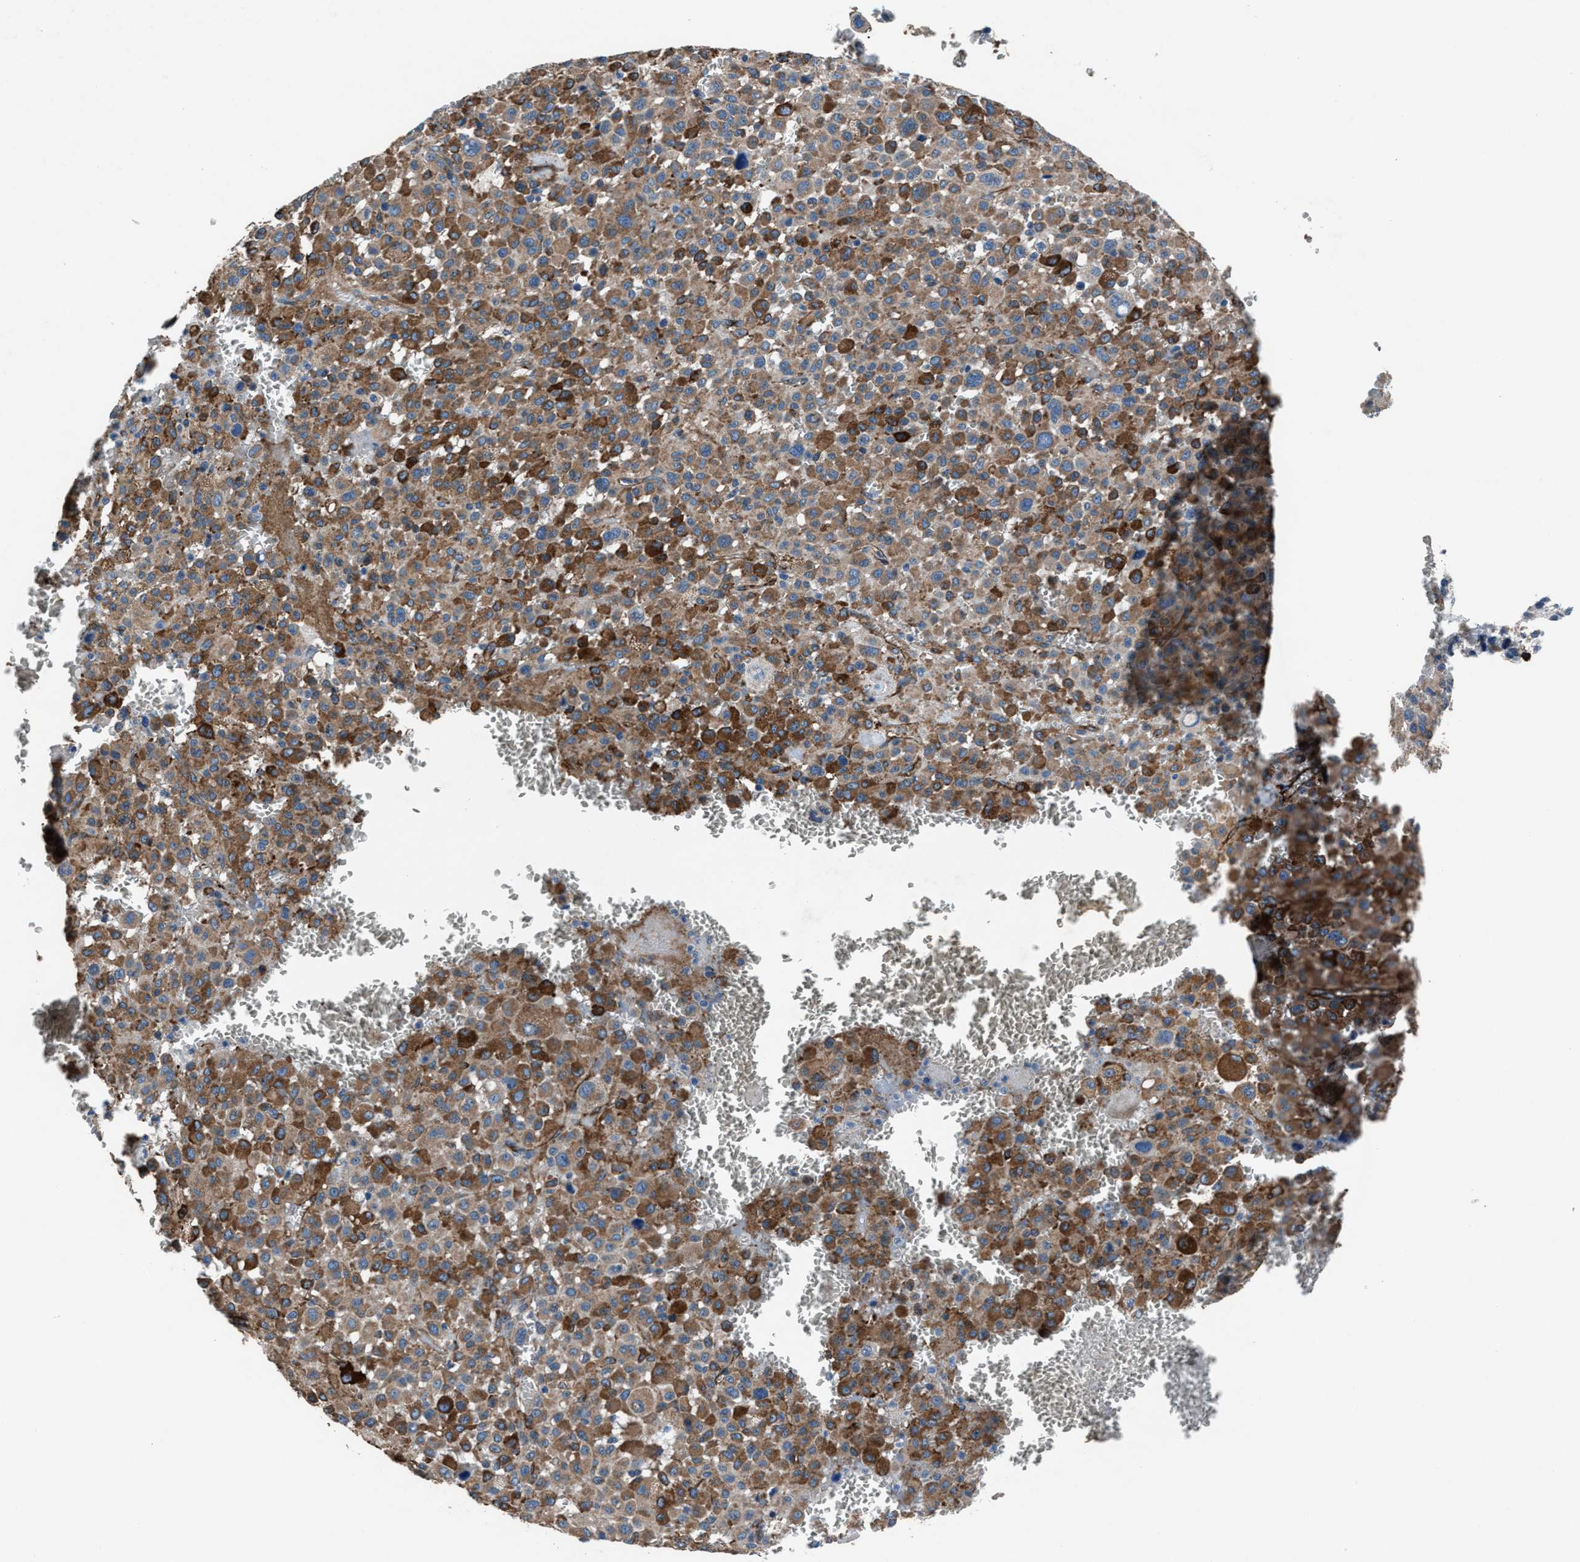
{"staining": {"intensity": "moderate", "quantity": "25%-75%", "location": "cytoplasmic/membranous"}, "tissue": "melanoma", "cell_type": "Tumor cells", "image_type": "cancer", "snomed": [{"axis": "morphology", "description": "Malignant melanoma, Metastatic site"}, {"axis": "topography", "description": "Skin"}], "caption": "A high-resolution histopathology image shows immunohistochemistry staining of malignant melanoma (metastatic site), which shows moderate cytoplasmic/membranous expression in approximately 25%-75% of tumor cells.", "gene": "PRTFDC1", "patient": {"sex": "female", "age": 74}}